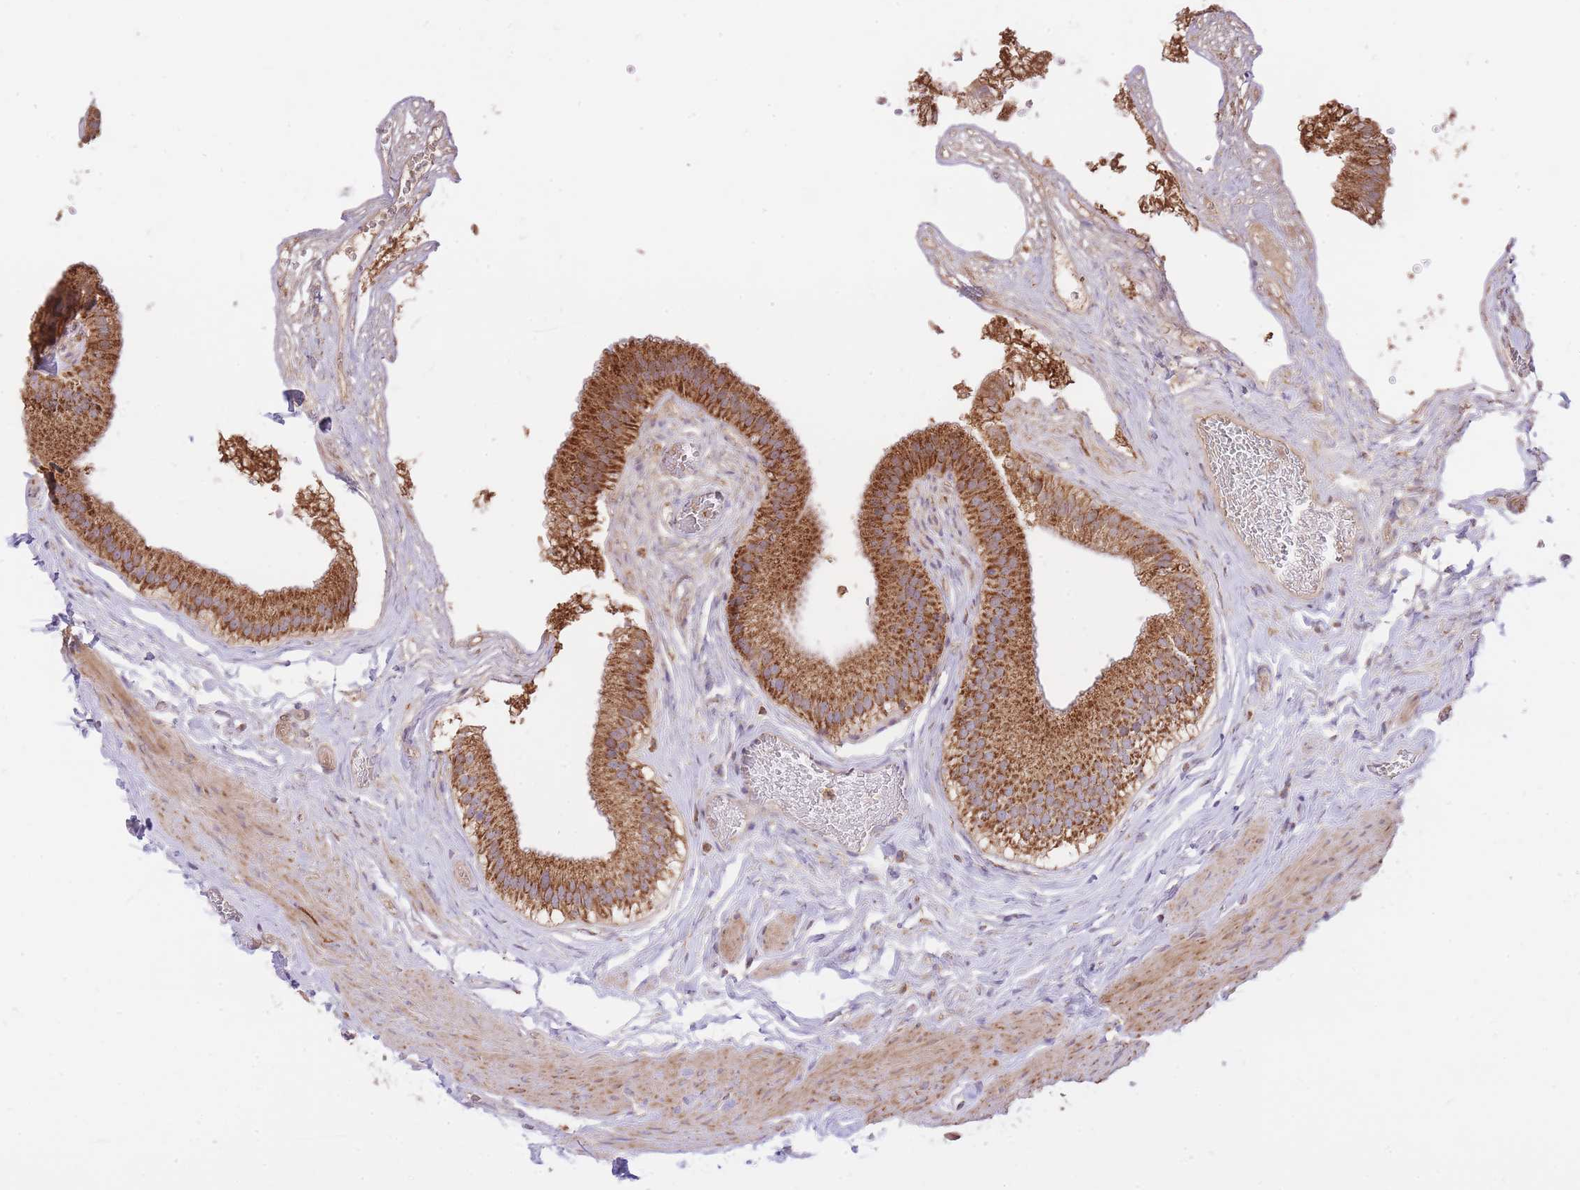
{"staining": {"intensity": "strong", "quantity": ">75%", "location": "cytoplasmic/membranous"}, "tissue": "gallbladder", "cell_type": "Glandular cells", "image_type": "normal", "snomed": [{"axis": "morphology", "description": "Normal tissue, NOS"}, {"axis": "topography", "description": "Gallbladder"}], "caption": "DAB immunohistochemical staining of benign human gallbladder demonstrates strong cytoplasmic/membranous protein positivity in about >75% of glandular cells.", "gene": "PREP", "patient": {"sex": "female", "age": 54}}